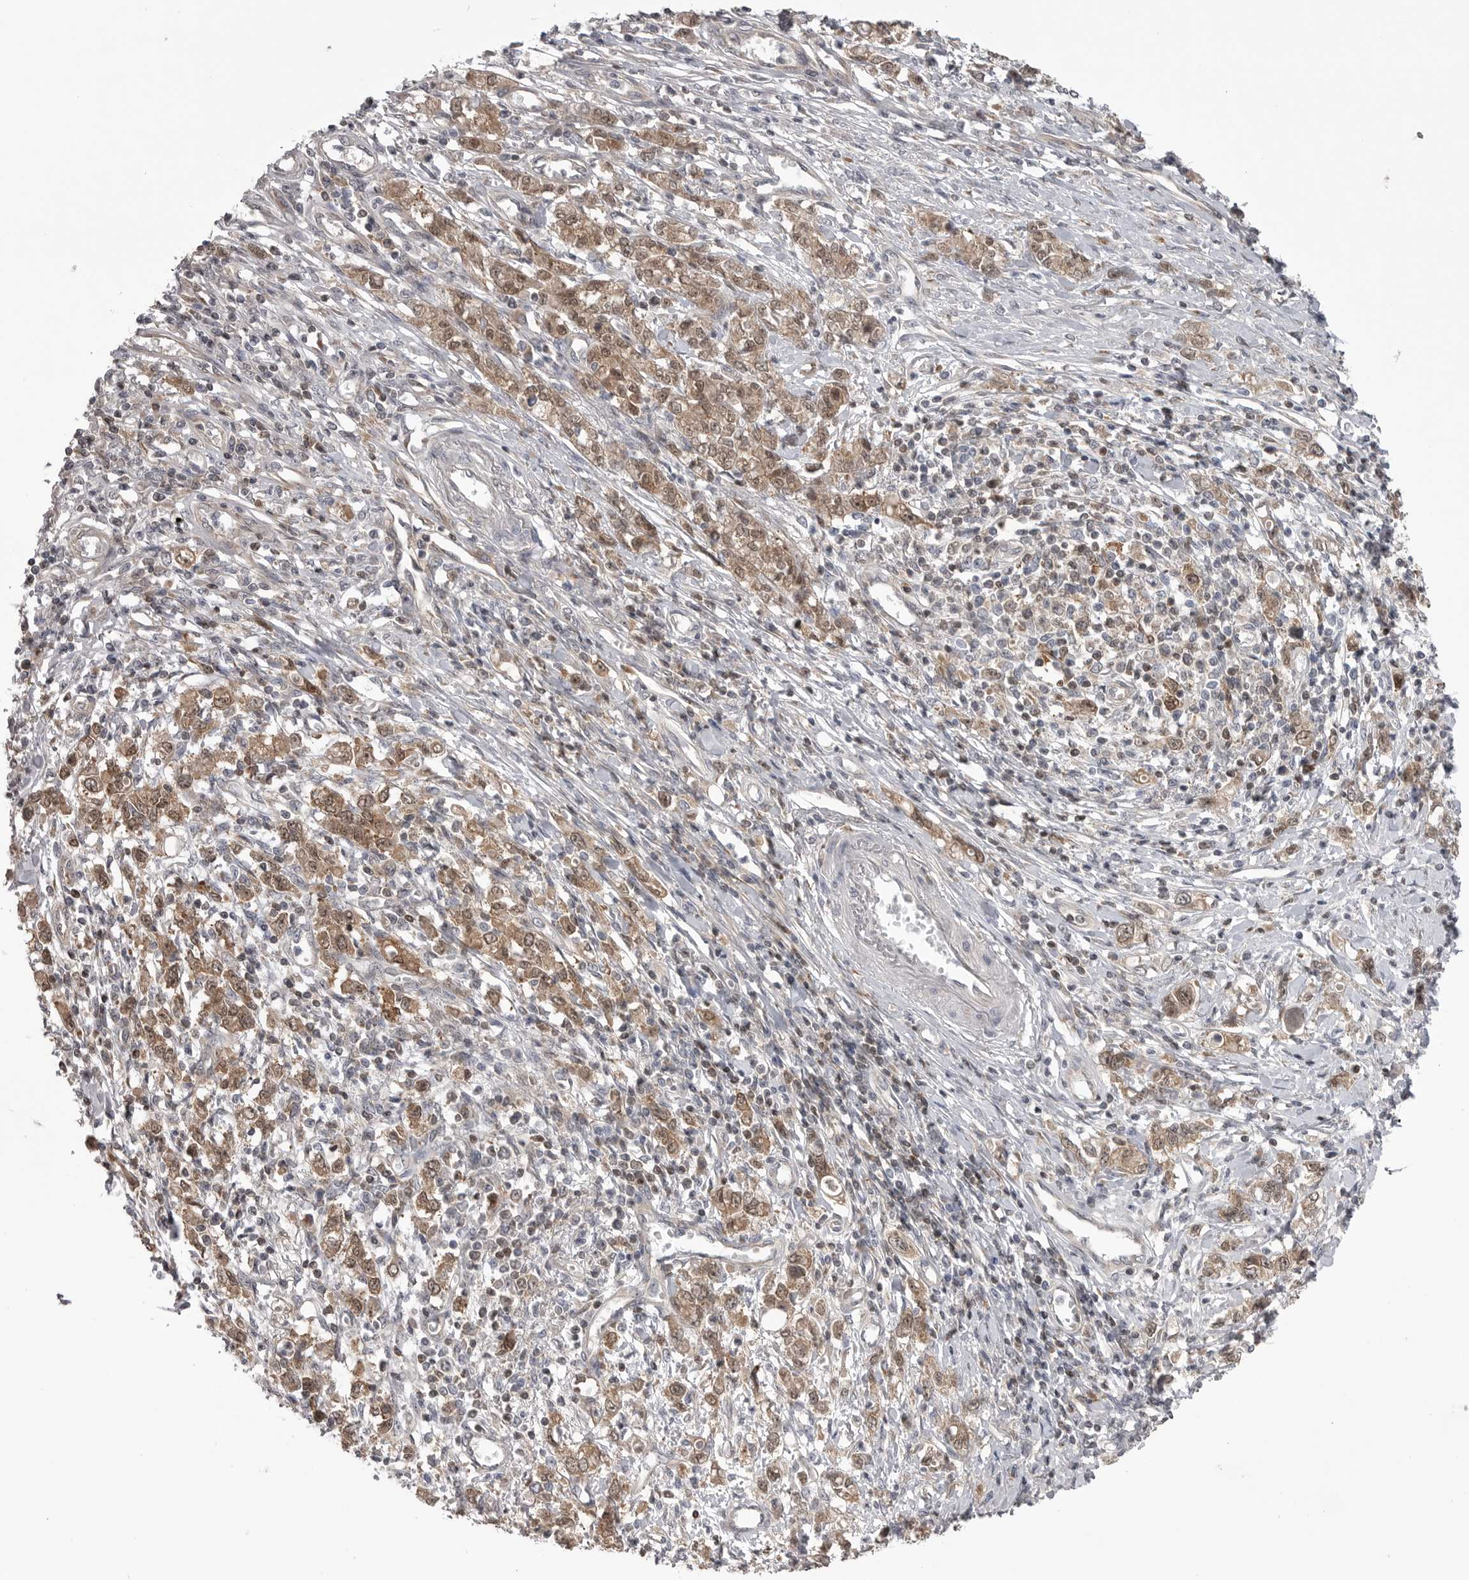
{"staining": {"intensity": "moderate", "quantity": ">75%", "location": "cytoplasmic/membranous,nuclear"}, "tissue": "stomach cancer", "cell_type": "Tumor cells", "image_type": "cancer", "snomed": [{"axis": "morphology", "description": "Adenocarcinoma, NOS"}, {"axis": "topography", "description": "Stomach"}], "caption": "IHC of adenocarcinoma (stomach) reveals medium levels of moderate cytoplasmic/membranous and nuclear staining in about >75% of tumor cells. Immunohistochemistry stains the protein in brown and the nuclei are stained blue.", "gene": "MAPK13", "patient": {"sex": "female", "age": 76}}